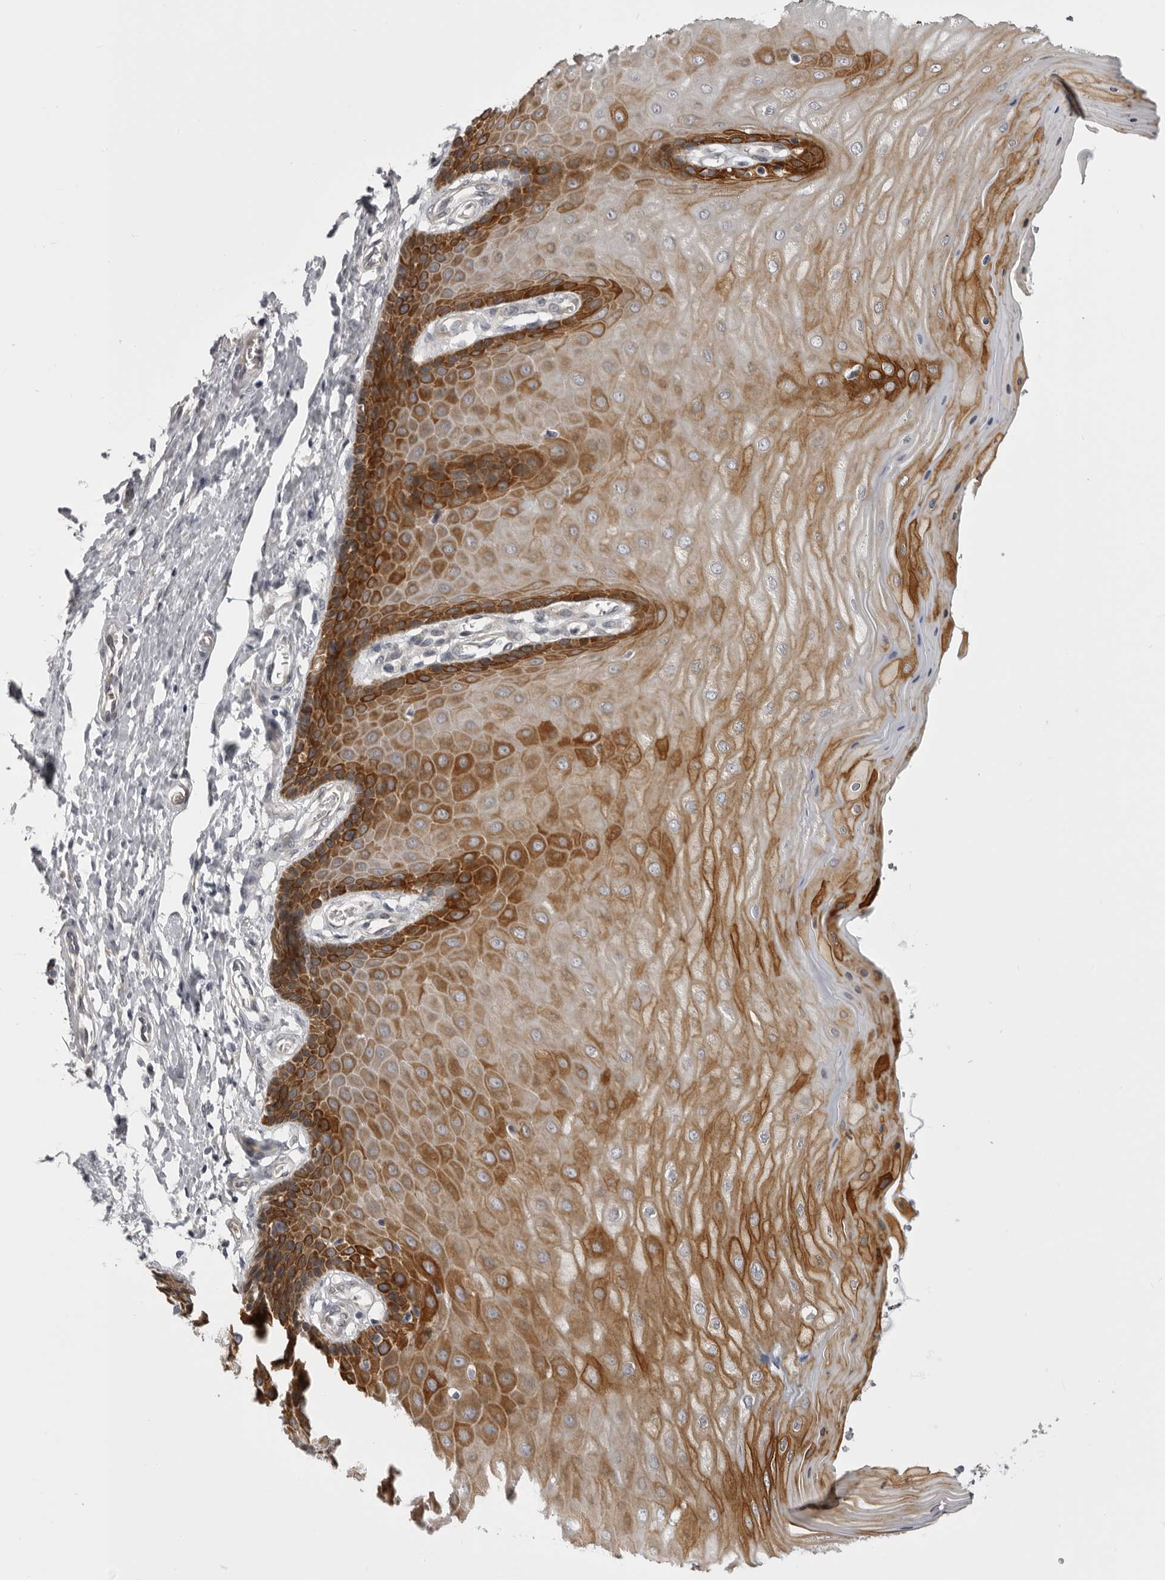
{"staining": {"intensity": "weak", "quantity": "25%-75%", "location": "cytoplasmic/membranous"}, "tissue": "cervix", "cell_type": "Glandular cells", "image_type": "normal", "snomed": [{"axis": "morphology", "description": "Normal tissue, NOS"}, {"axis": "topography", "description": "Cervix"}], "caption": "Immunohistochemical staining of unremarkable human cervix demonstrates weak cytoplasmic/membranous protein positivity in approximately 25%-75% of glandular cells.", "gene": "EPHA10", "patient": {"sex": "female", "age": 55}}